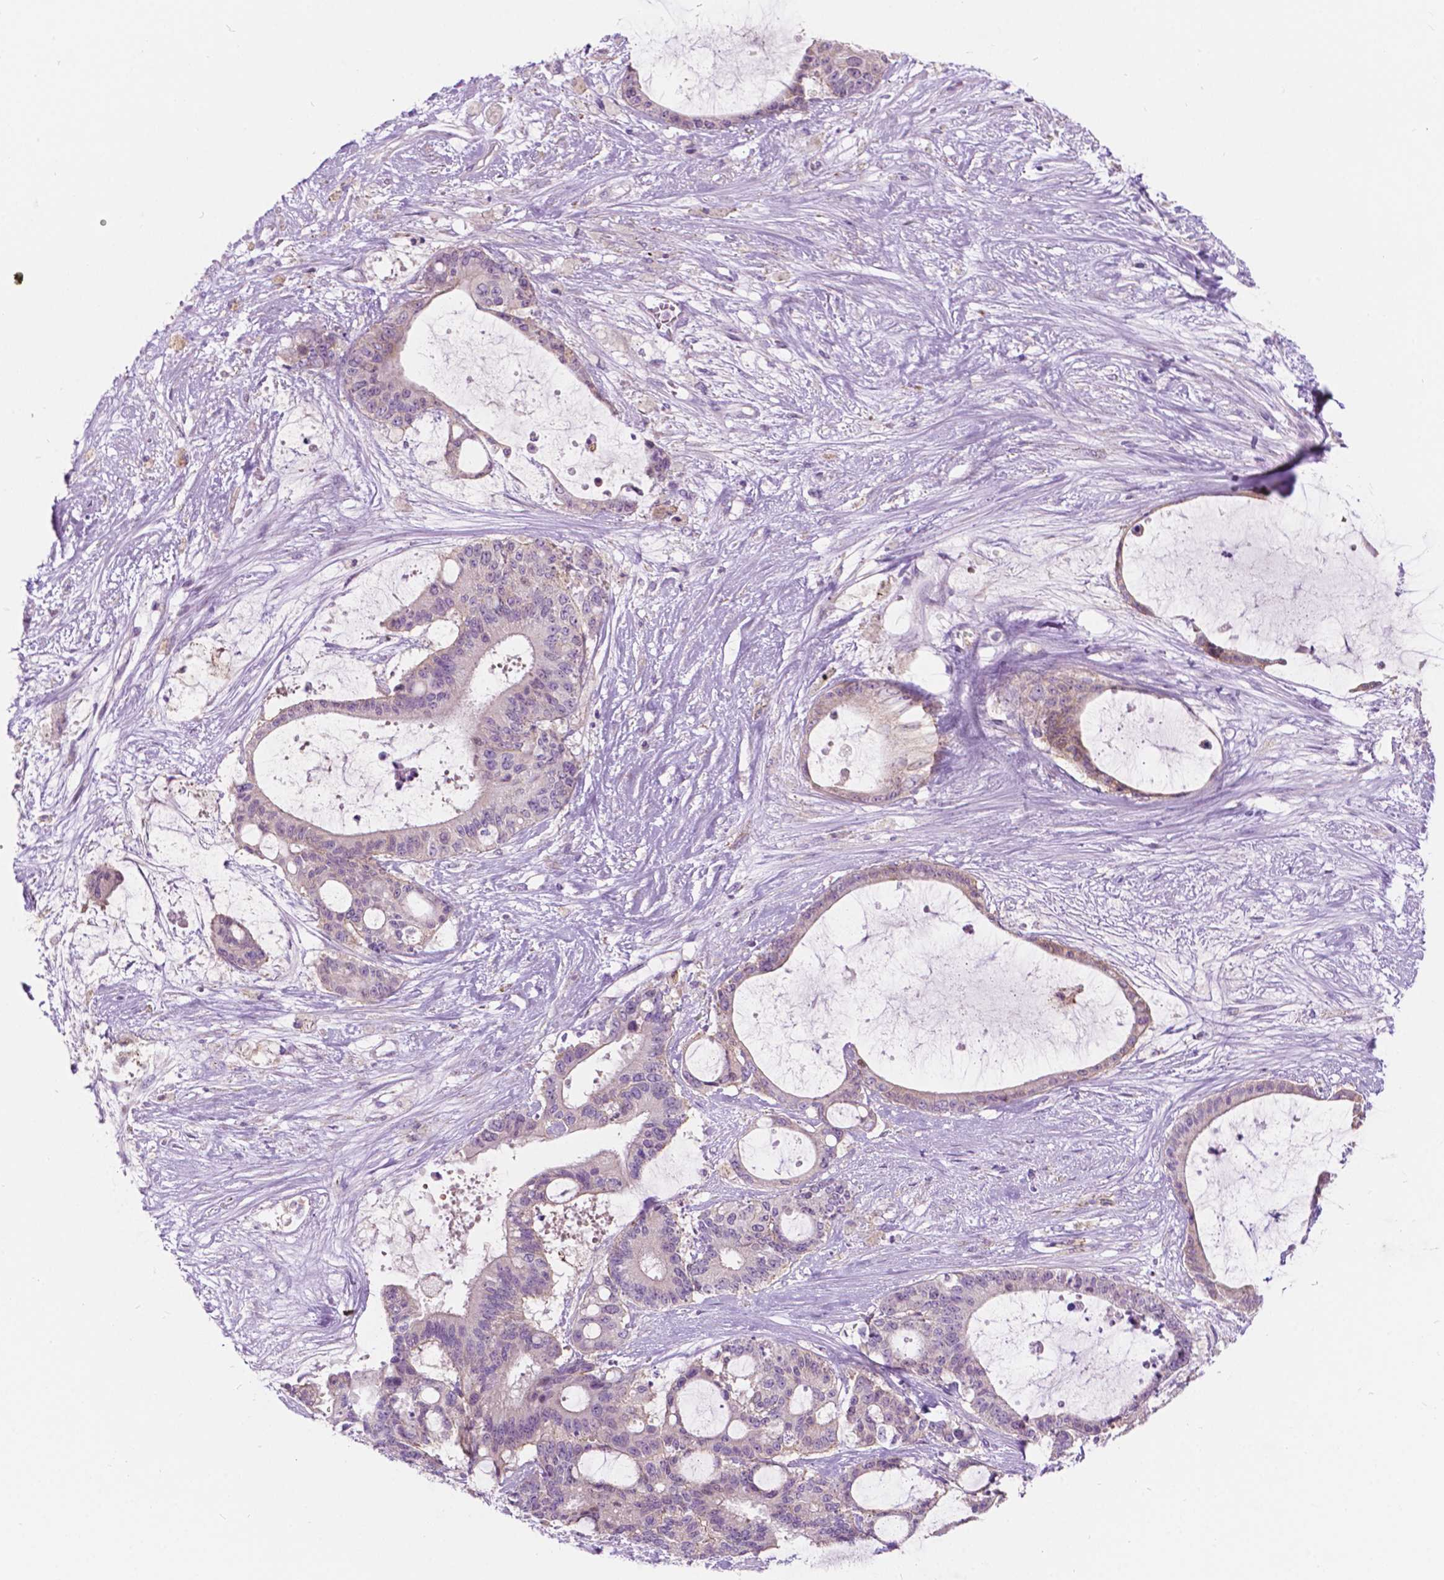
{"staining": {"intensity": "negative", "quantity": "none", "location": "none"}, "tissue": "liver cancer", "cell_type": "Tumor cells", "image_type": "cancer", "snomed": [{"axis": "morphology", "description": "Normal tissue, NOS"}, {"axis": "morphology", "description": "Cholangiocarcinoma"}, {"axis": "topography", "description": "Liver"}, {"axis": "topography", "description": "Peripheral nerve tissue"}], "caption": "Tumor cells show no significant protein staining in liver cancer (cholangiocarcinoma).", "gene": "NOS1AP", "patient": {"sex": "female", "age": 73}}